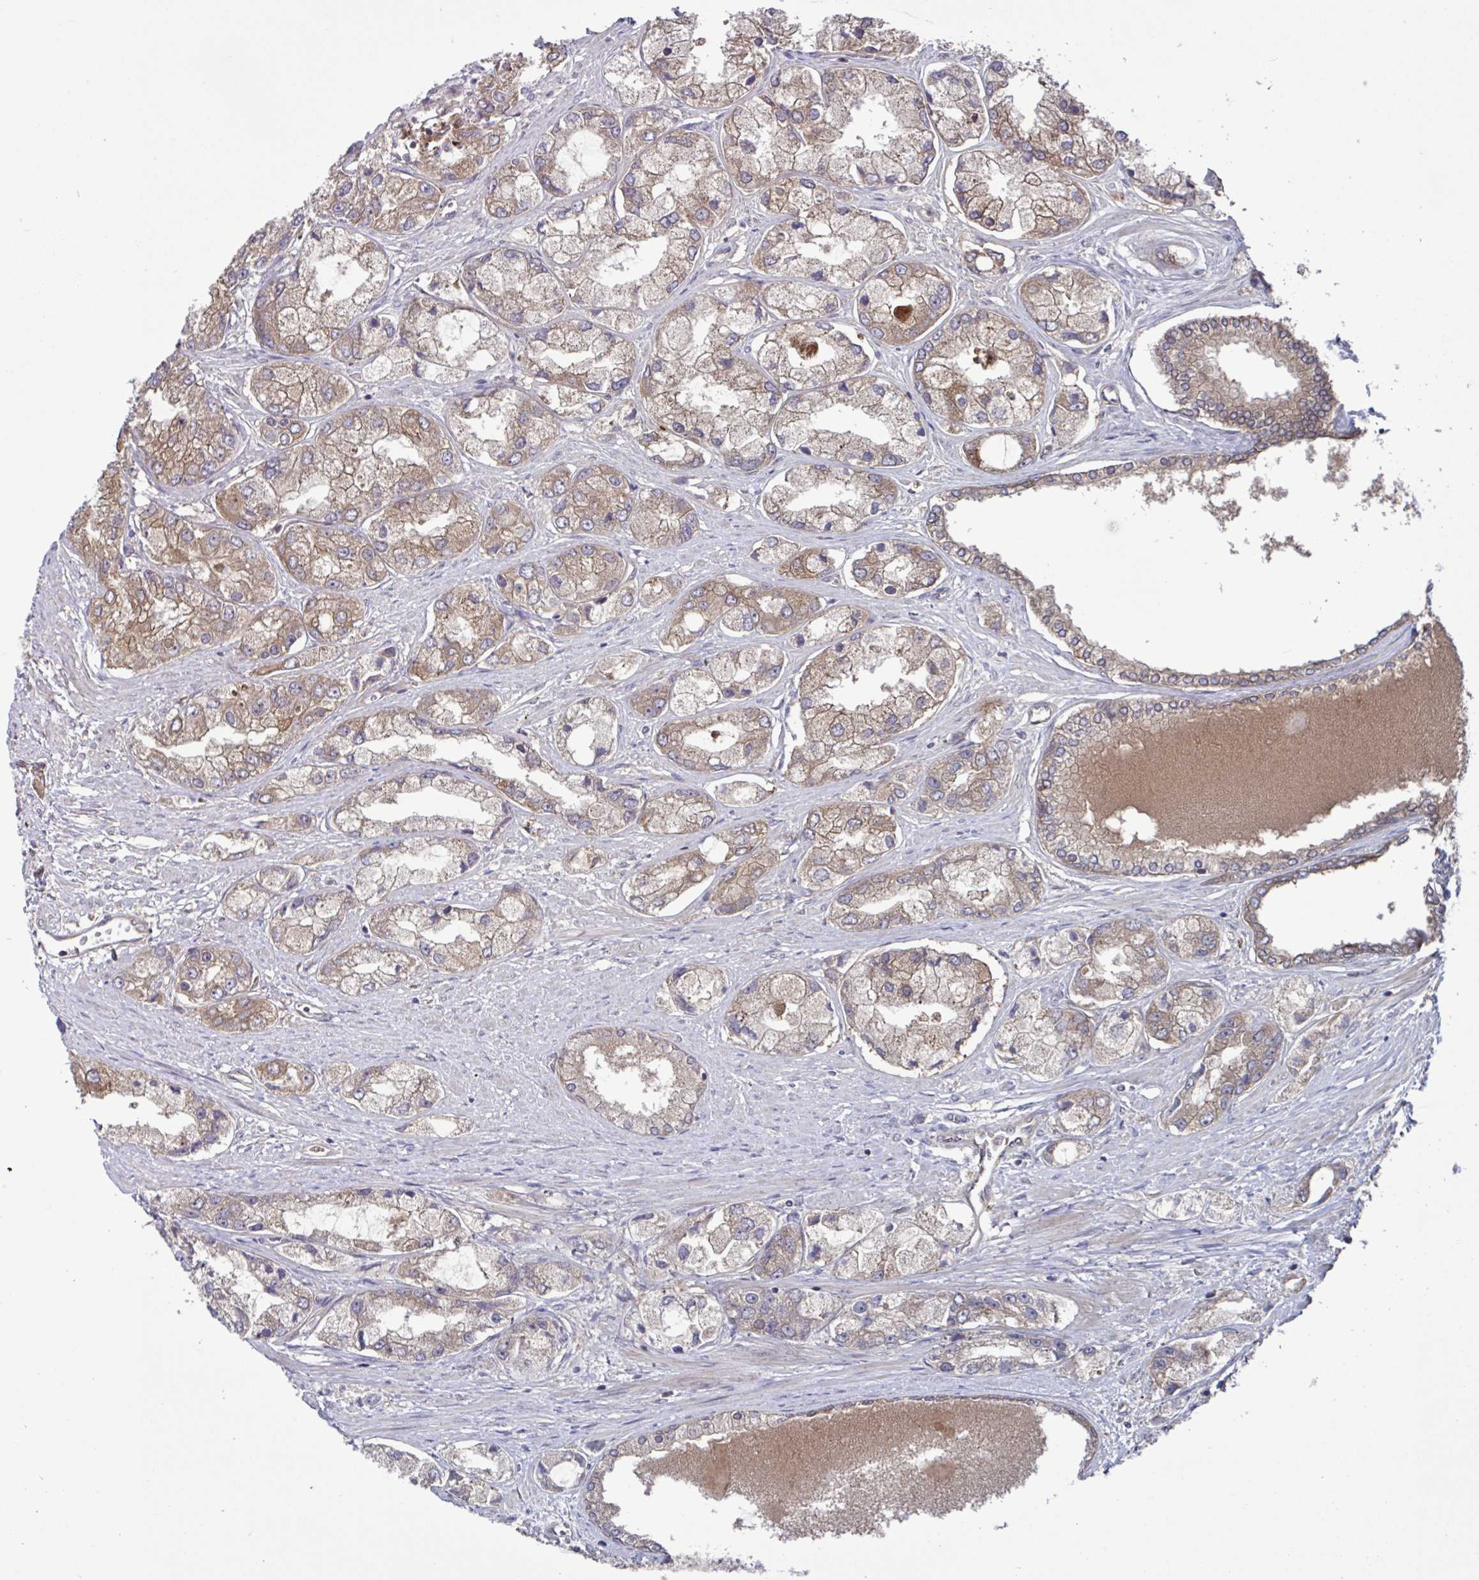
{"staining": {"intensity": "moderate", "quantity": ">75%", "location": "cytoplasmic/membranous"}, "tissue": "prostate cancer", "cell_type": "Tumor cells", "image_type": "cancer", "snomed": [{"axis": "morphology", "description": "Adenocarcinoma, Low grade"}, {"axis": "topography", "description": "Prostate"}], "caption": "A histopathology image of human prostate cancer (adenocarcinoma (low-grade)) stained for a protein demonstrates moderate cytoplasmic/membranous brown staining in tumor cells.", "gene": "GLTP", "patient": {"sex": "male", "age": 69}}